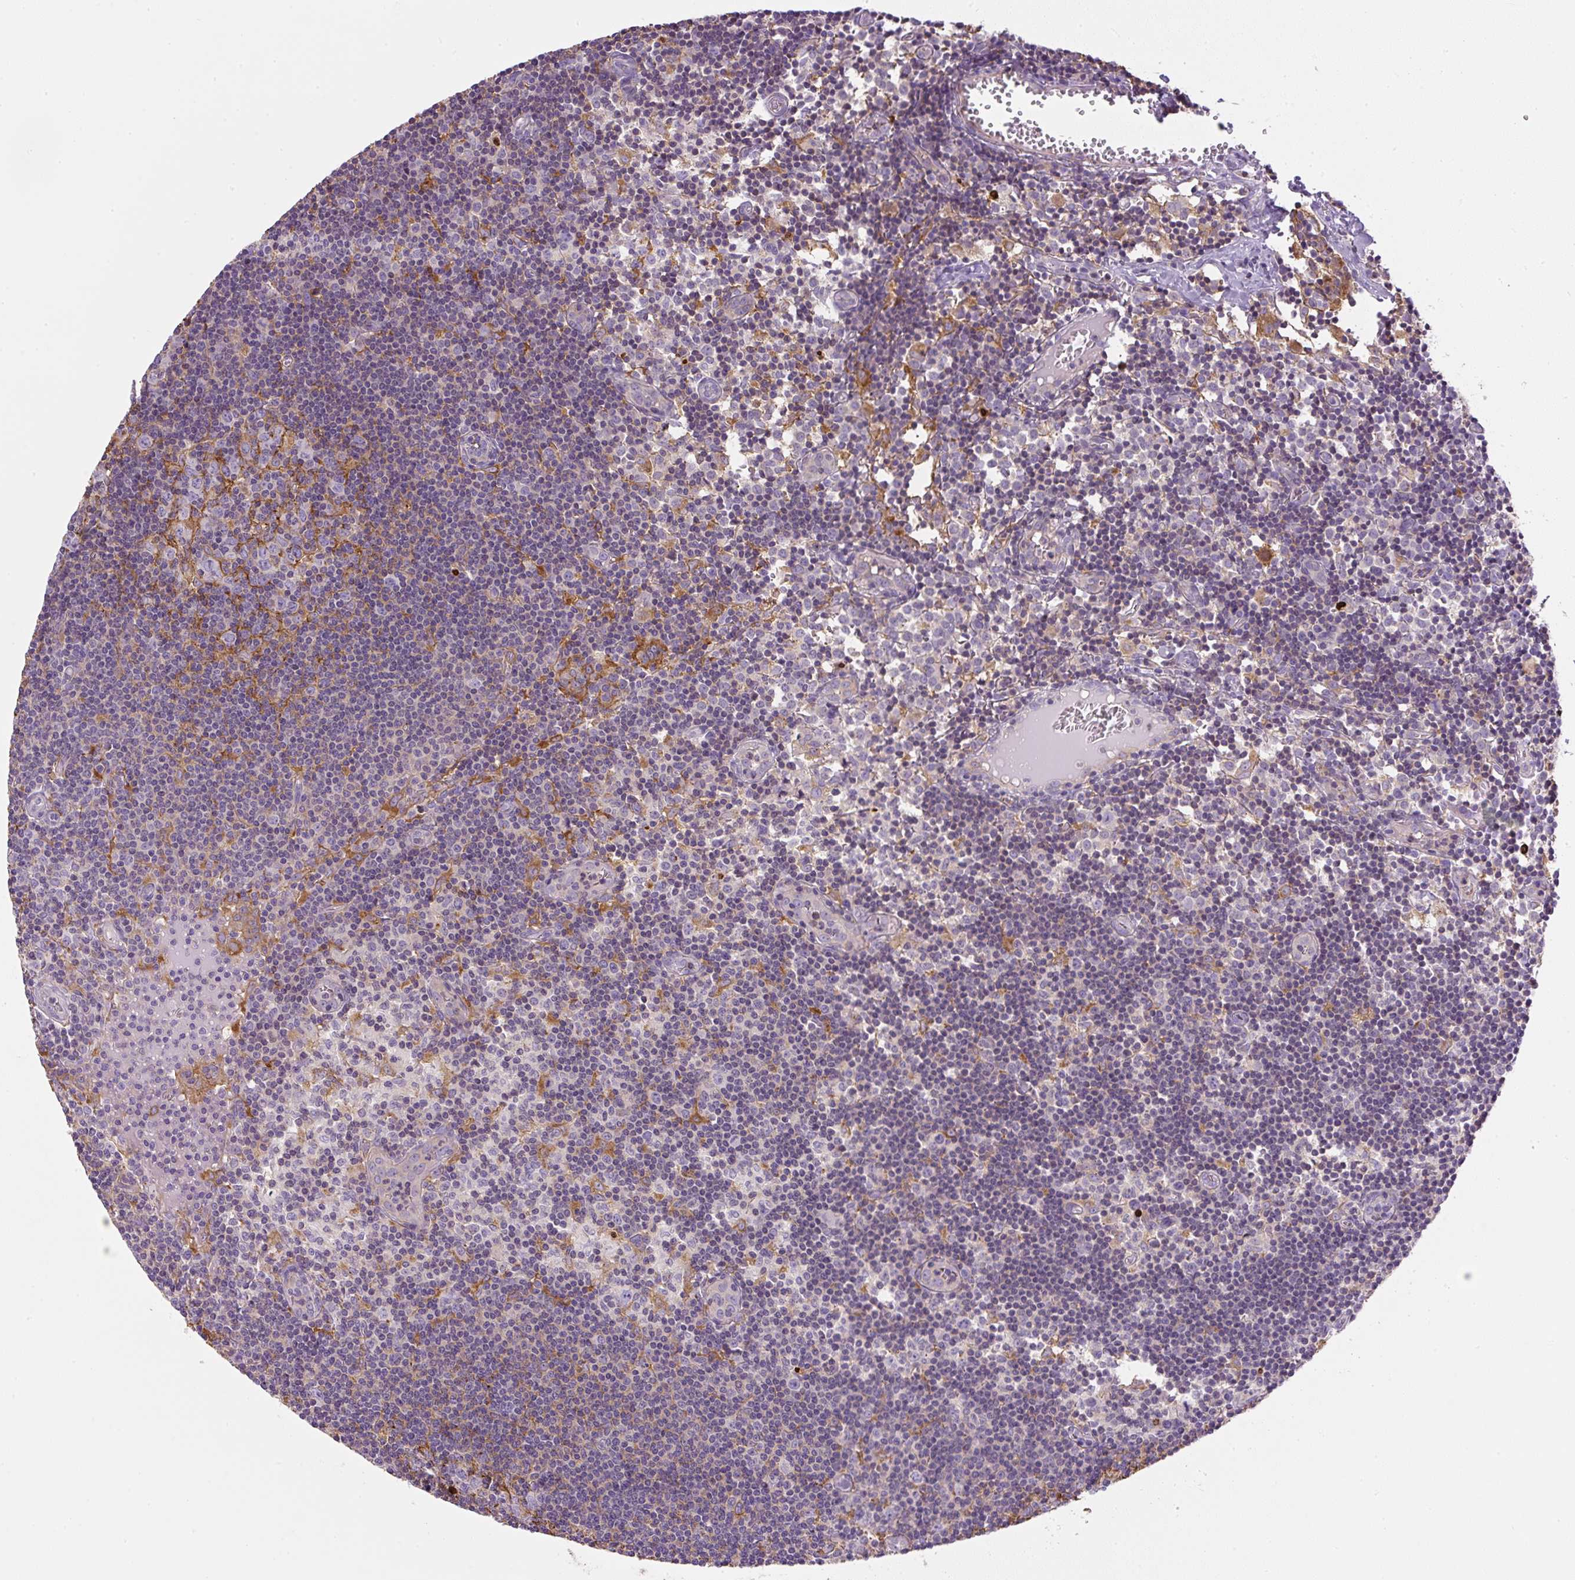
{"staining": {"intensity": "moderate", "quantity": "25%-75%", "location": "cytoplasmic/membranous"}, "tissue": "lymph node", "cell_type": "Germinal center cells", "image_type": "normal", "snomed": [{"axis": "morphology", "description": "Normal tissue, NOS"}, {"axis": "topography", "description": "Lymph node"}], "caption": "Immunohistochemical staining of benign lymph node displays 25%-75% levels of moderate cytoplasmic/membranous protein staining in about 25%-75% of germinal center cells. (Stains: DAB (3,3'-diaminobenzidine) in brown, nuclei in blue, Microscopy: brightfield microscopy at high magnification).", "gene": "PIP5KL1", "patient": {"sex": "female", "age": 45}}